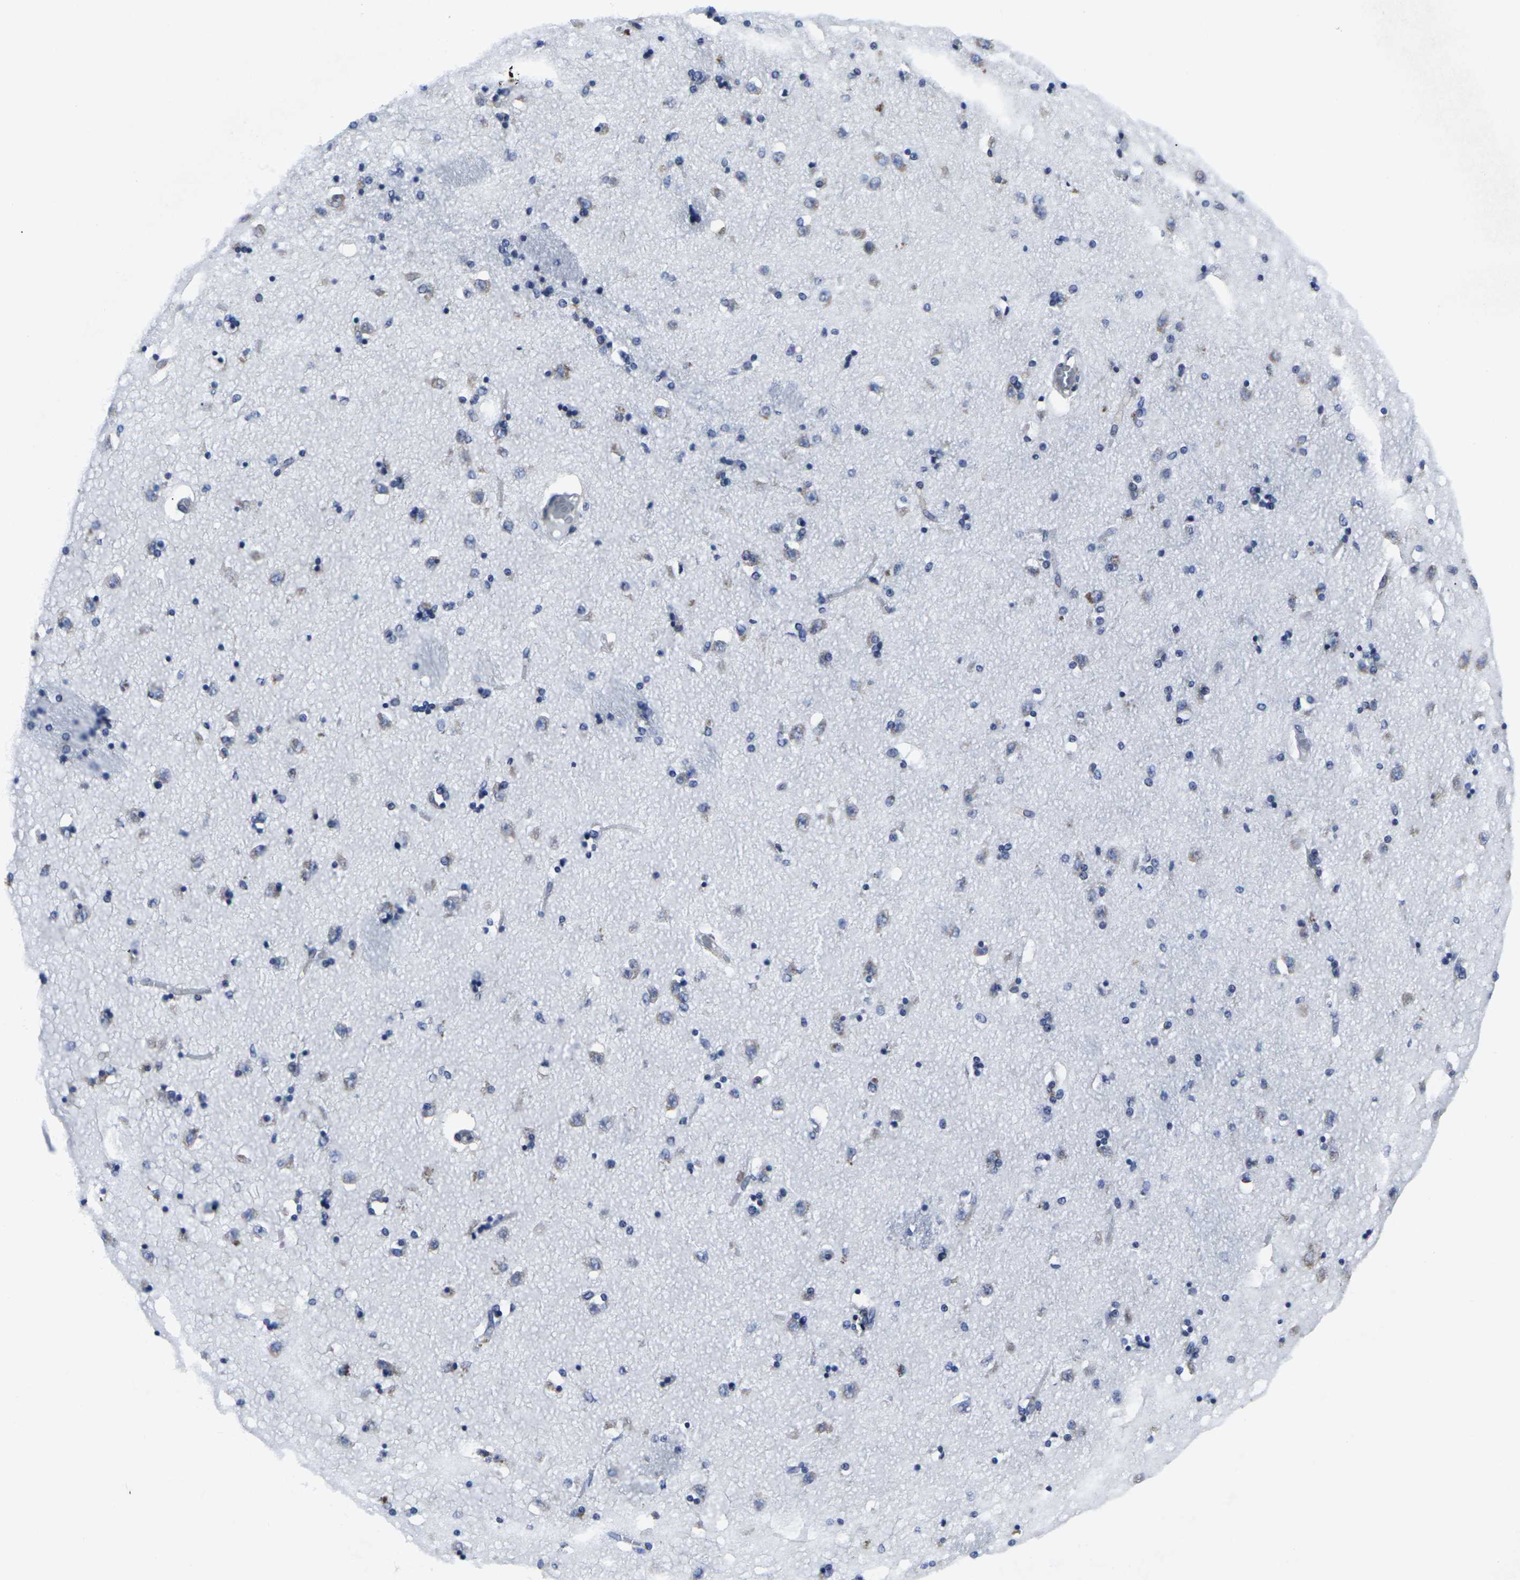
{"staining": {"intensity": "negative", "quantity": "none", "location": "none"}, "tissue": "caudate", "cell_type": "Glial cells", "image_type": "normal", "snomed": [{"axis": "morphology", "description": "Normal tissue, NOS"}, {"axis": "topography", "description": "Lateral ventricle wall"}], "caption": "High magnification brightfield microscopy of normal caudate stained with DAB (brown) and counterstained with hematoxylin (blue): glial cells show no significant expression.", "gene": "RPN1", "patient": {"sex": "female", "age": 54}}